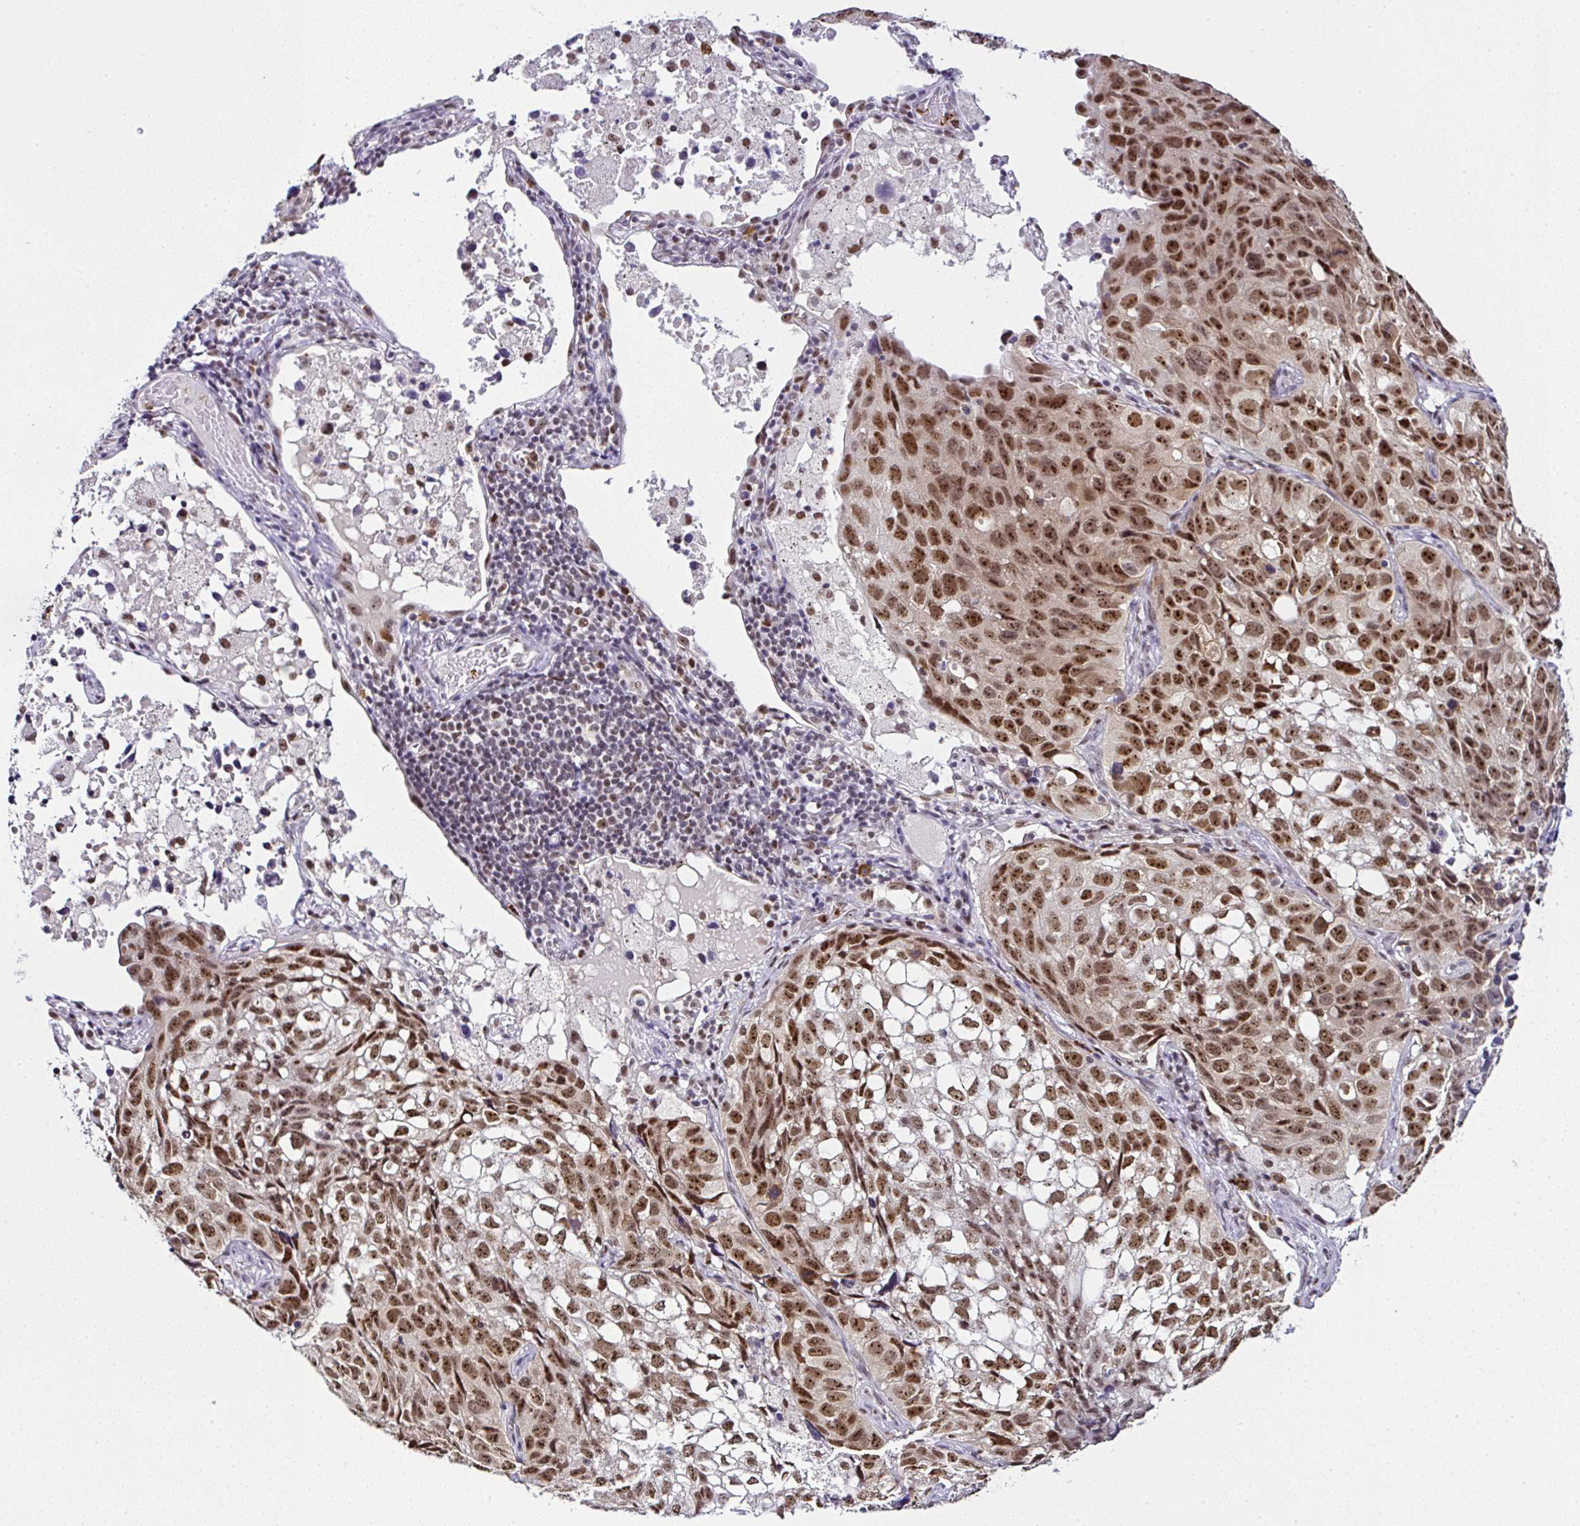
{"staining": {"intensity": "strong", "quantity": ">75%", "location": "nuclear"}, "tissue": "lung cancer", "cell_type": "Tumor cells", "image_type": "cancer", "snomed": [{"axis": "morphology", "description": "Squamous cell carcinoma, NOS"}, {"axis": "topography", "description": "Lung"}], "caption": "Immunohistochemistry (IHC) staining of squamous cell carcinoma (lung), which demonstrates high levels of strong nuclear staining in approximately >75% of tumor cells indicating strong nuclear protein expression. The staining was performed using DAB (3,3'-diaminobenzidine) (brown) for protein detection and nuclei were counterstained in hematoxylin (blue).", "gene": "PTPN2", "patient": {"sex": "male", "age": 60}}